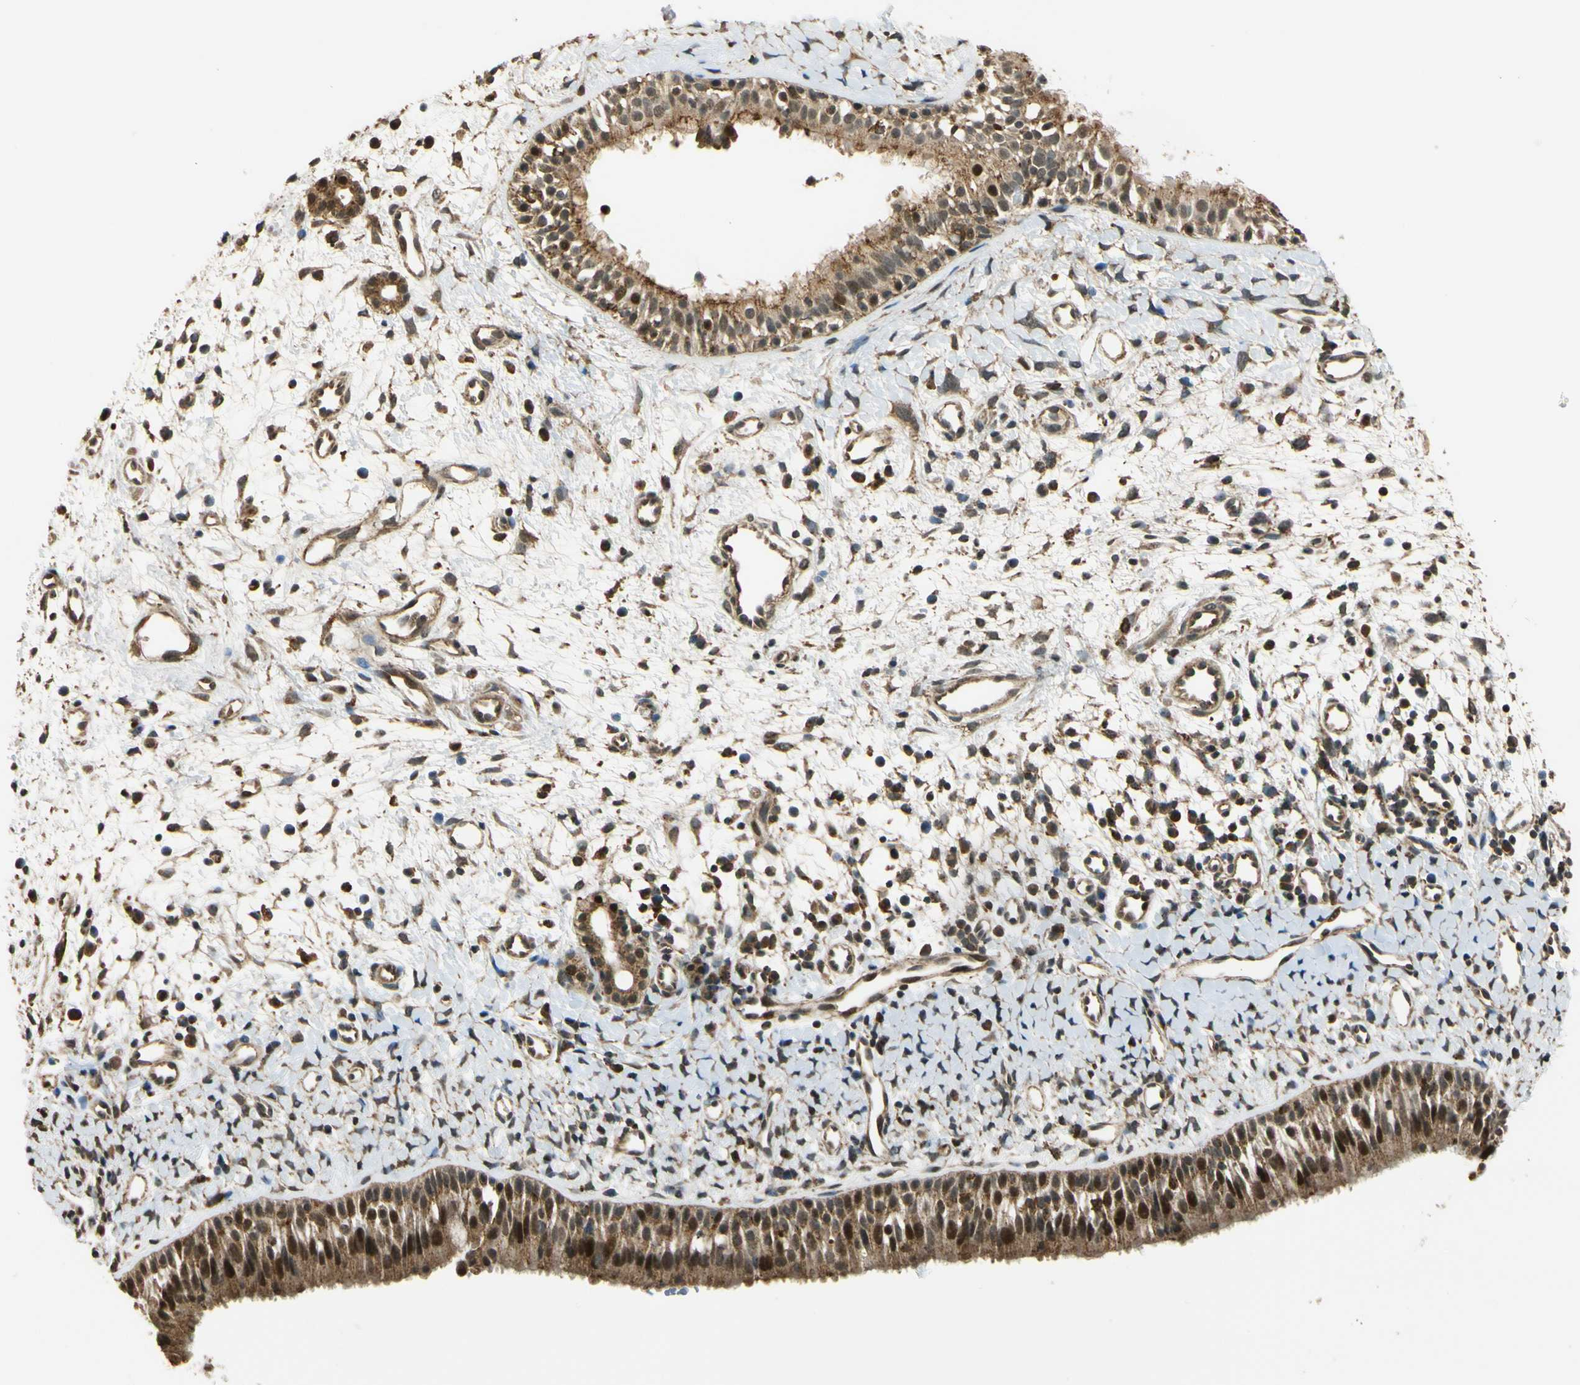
{"staining": {"intensity": "strong", "quantity": "25%-75%", "location": "cytoplasmic/membranous,nuclear"}, "tissue": "nasopharynx", "cell_type": "Respiratory epithelial cells", "image_type": "normal", "snomed": [{"axis": "morphology", "description": "Normal tissue, NOS"}, {"axis": "topography", "description": "Nasopharynx"}], "caption": "About 25%-75% of respiratory epithelial cells in benign human nasopharynx show strong cytoplasmic/membranous,nuclear protein expression as visualized by brown immunohistochemical staining.", "gene": "LAMTOR1", "patient": {"sex": "male", "age": 22}}